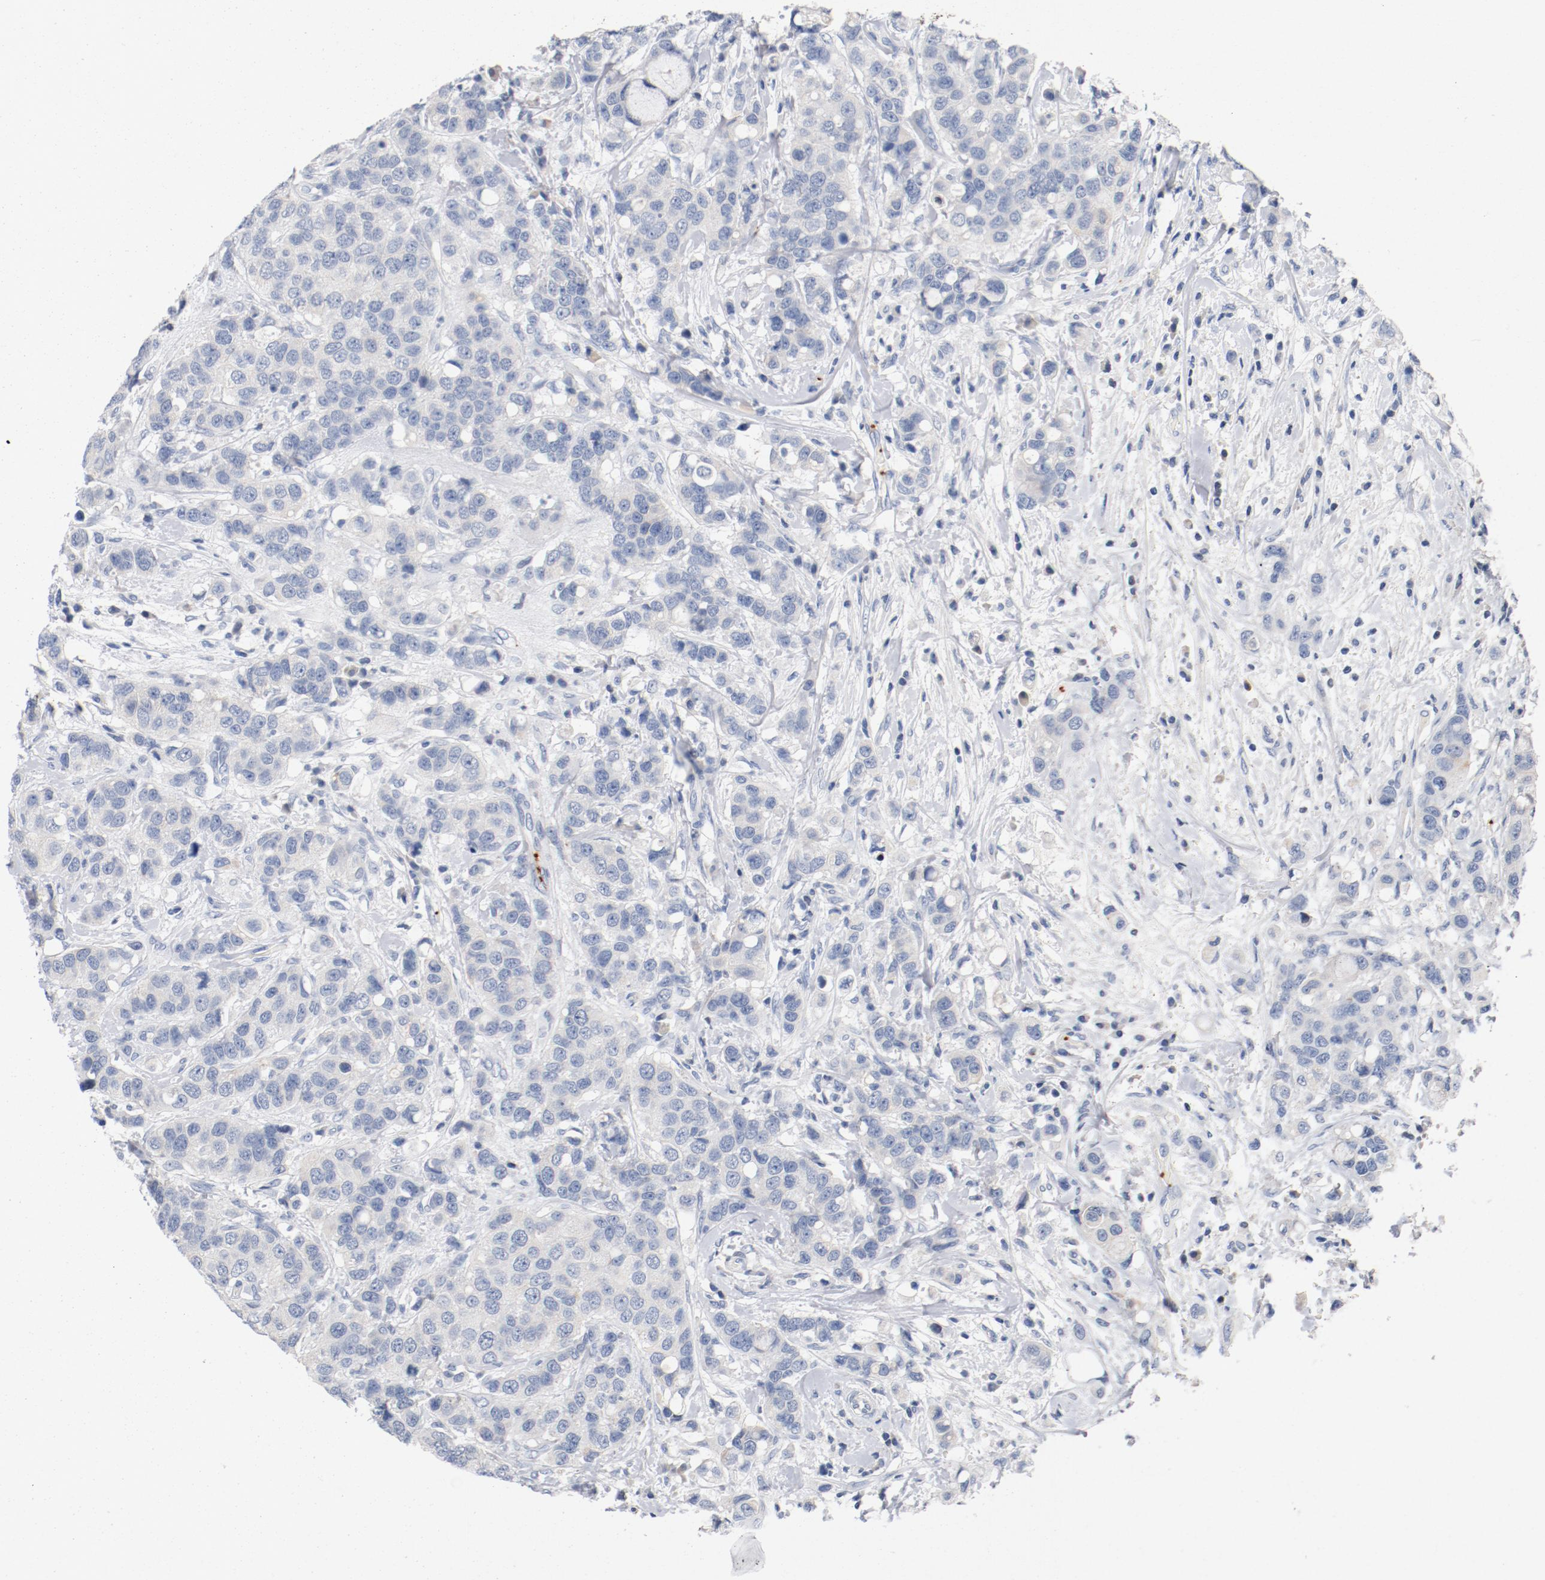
{"staining": {"intensity": "negative", "quantity": "none", "location": "none"}, "tissue": "breast cancer", "cell_type": "Tumor cells", "image_type": "cancer", "snomed": [{"axis": "morphology", "description": "Duct carcinoma"}, {"axis": "topography", "description": "Breast"}], "caption": "Breast cancer was stained to show a protein in brown. There is no significant positivity in tumor cells. (DAB (3,3'-diaminobenzidine) IHC with hematoxylin counter stain).", "gene": "PIM1", "patient": {"sex": "female", "age": 27}}